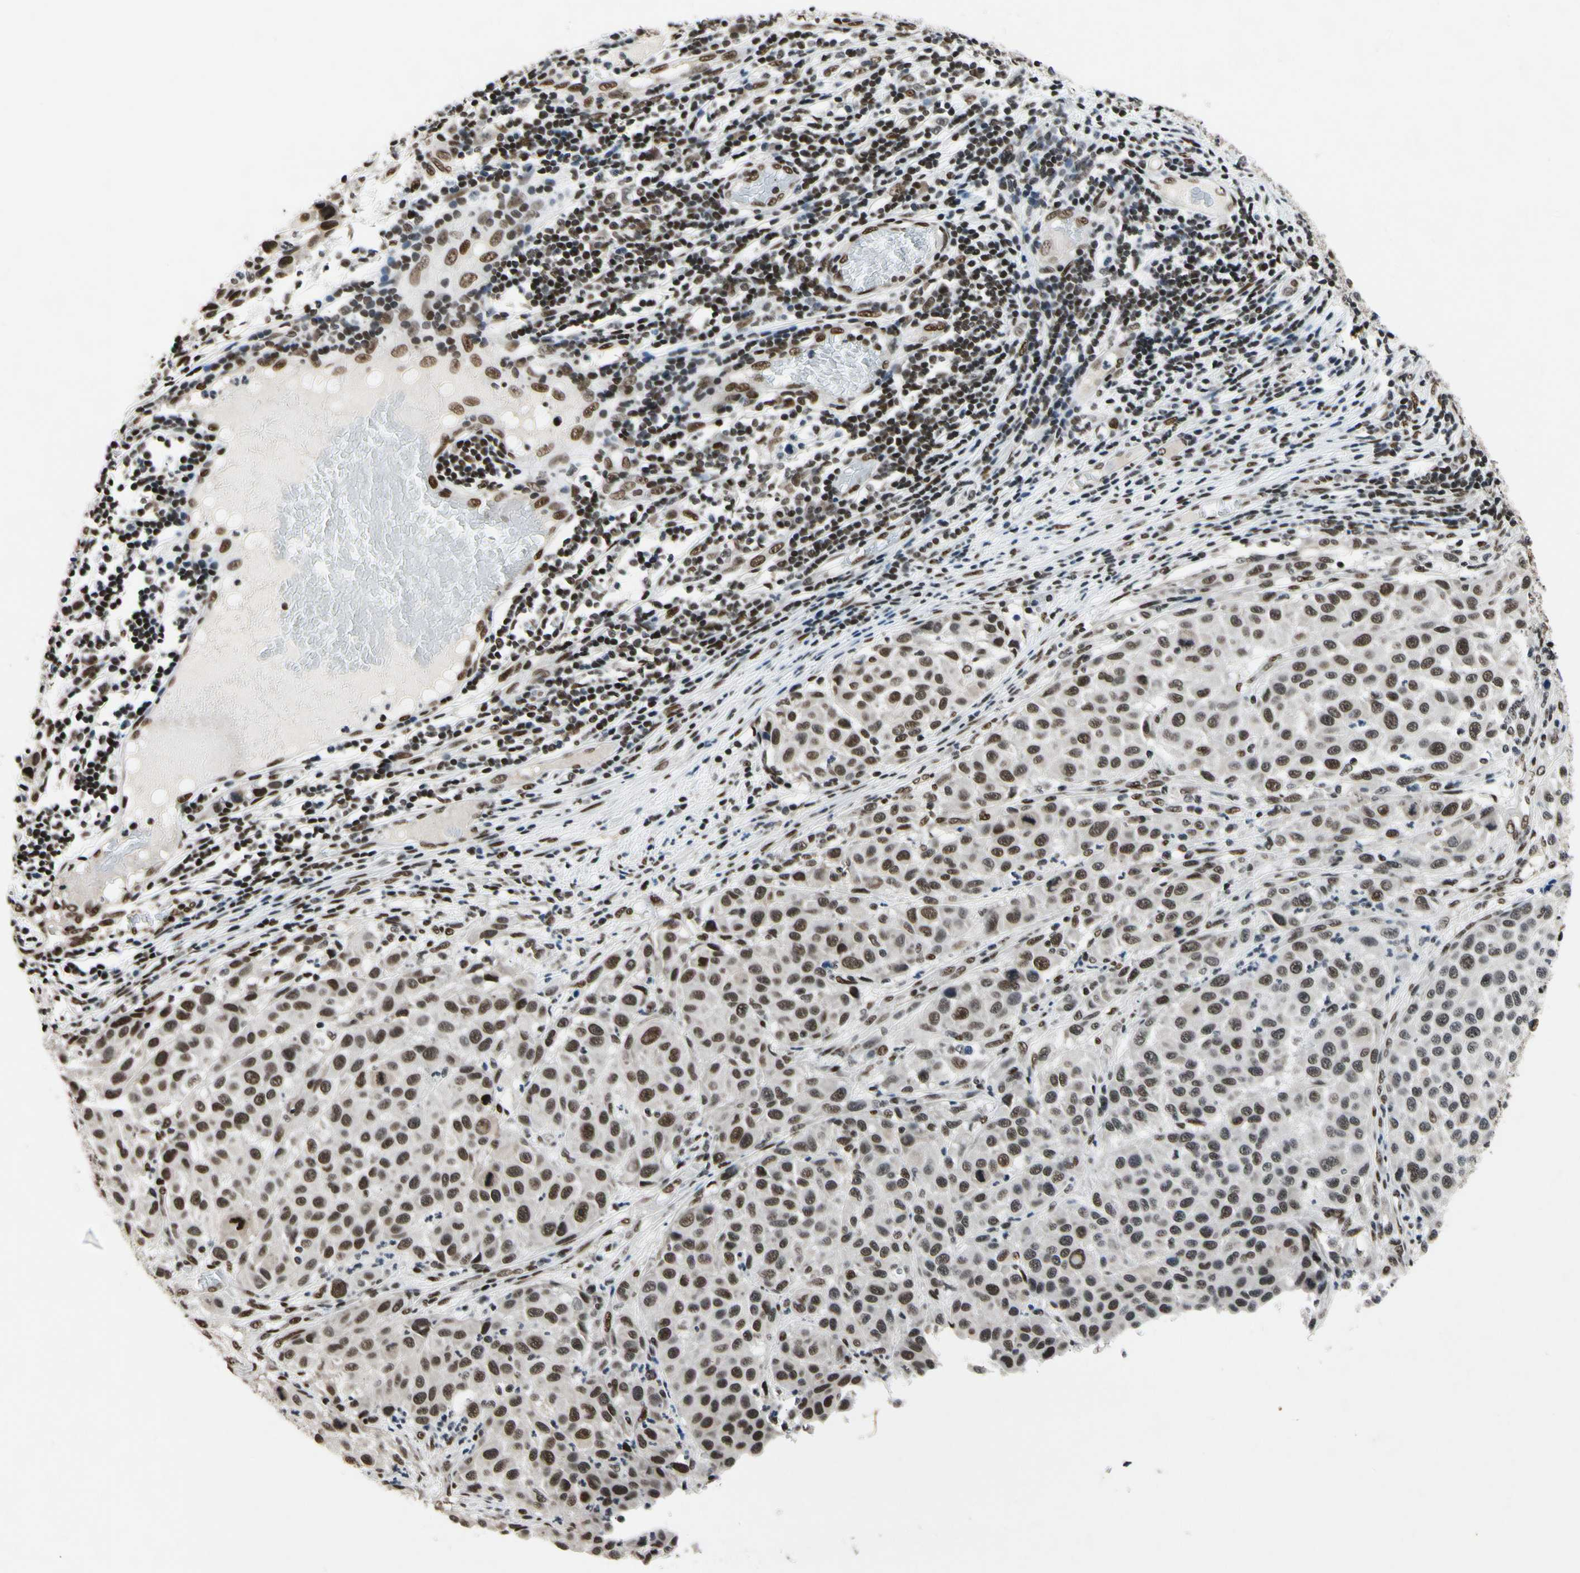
{"staining": {"intensity": "strong", "quantity": ">75%", "location": "nuclear"}, "tissue": "melanoma", "cell_type": "Tumor cells", "image_type": "cancer", "snomed": [{"axis": "morphology", "description": "Malignant melanoma, Metastatic site"}, {"axis": "topography", "description": "Lymph node"}], "caption": "Malignant melanoma (metastatic site) stained with a brown dye reveals strong nuclear positive expression in approximately >75% of tumor cells.", "gene": "RECQL", "patient": {"sex": "male", "age": 61}}